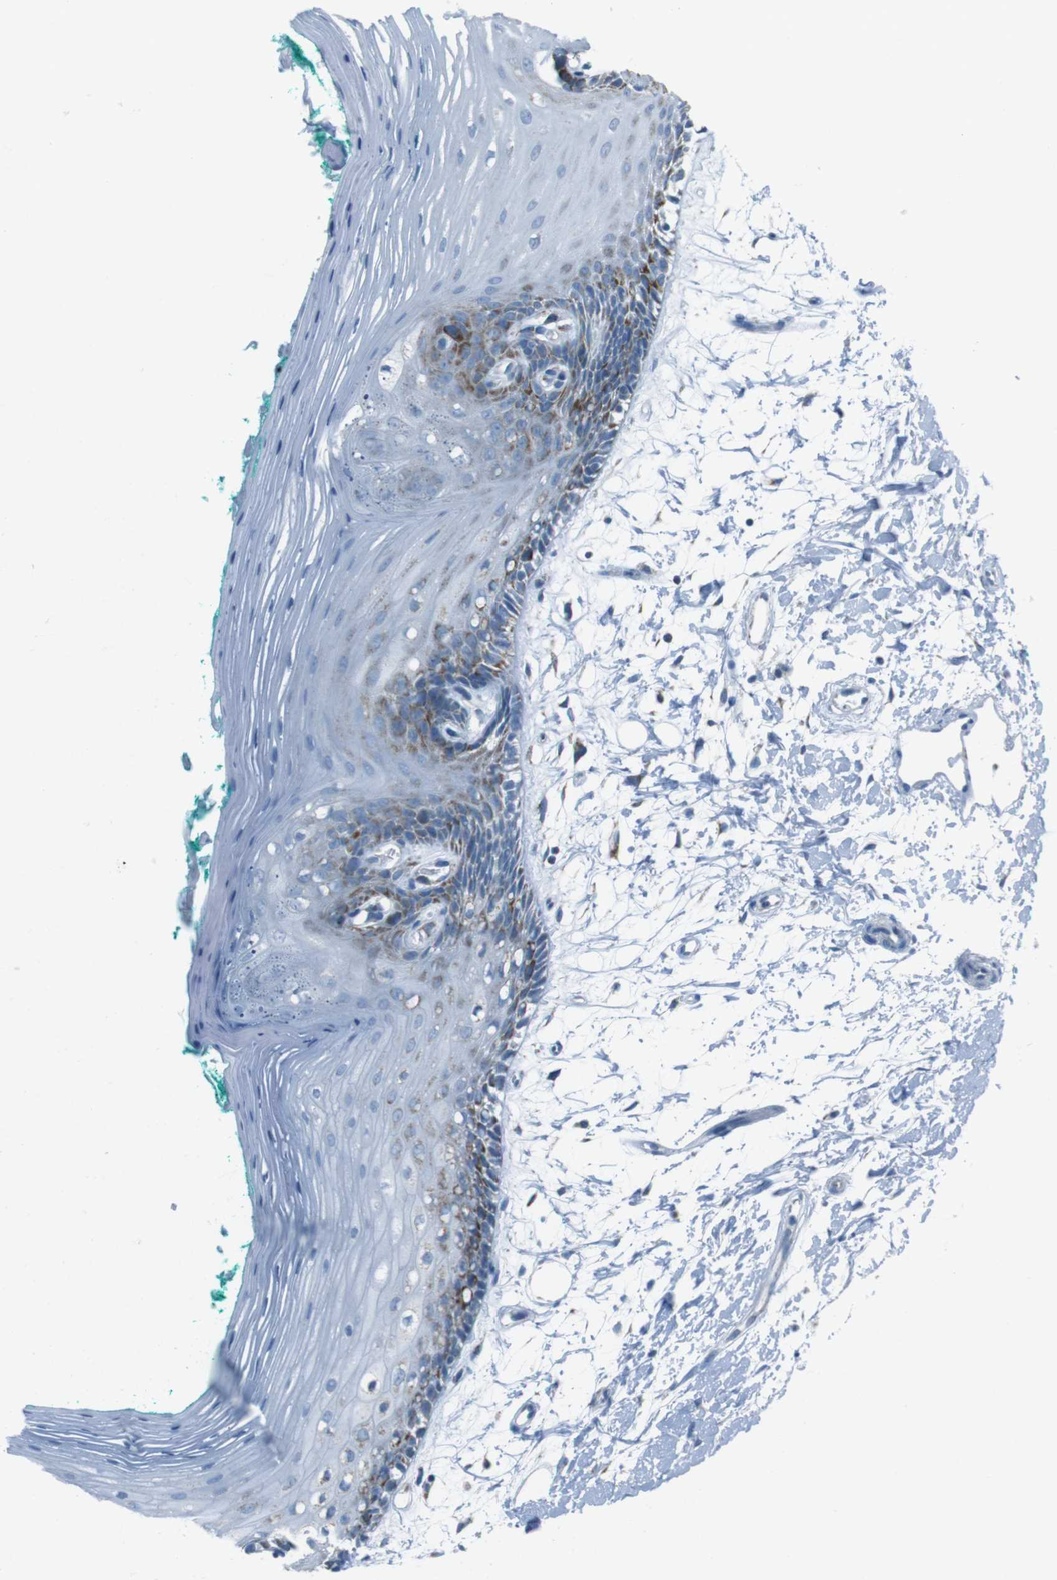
{"staining": {"intensity": "moderate", "quantity": "<25%", "location": "cytoplasmic/membranous"}, "tissue": "oral mucosa", "cell_type": "Squamous epithelial cells", "image_type": "normal", "snomed": [{"axis": "morphology", "description": "Normal tissue, NOS"}, {"axis": "topography", "description": "Skeletal muscle"}, {"axis": "topography", "description": "Oral tissue"}, {"axis": "topography", "description": "Peripheral nerve tissue"}], "caption": "Immunohistochemistry (IHC) of unremarkable oral mucosa exhibits low levels of moderate cytoplasmic/membranous positivity in approximately <25% of squamous epithelial cells. Nuclei are stained in blue.", "gene": "DNAJA3", "patient": {"sex": "female", "age": 84}}